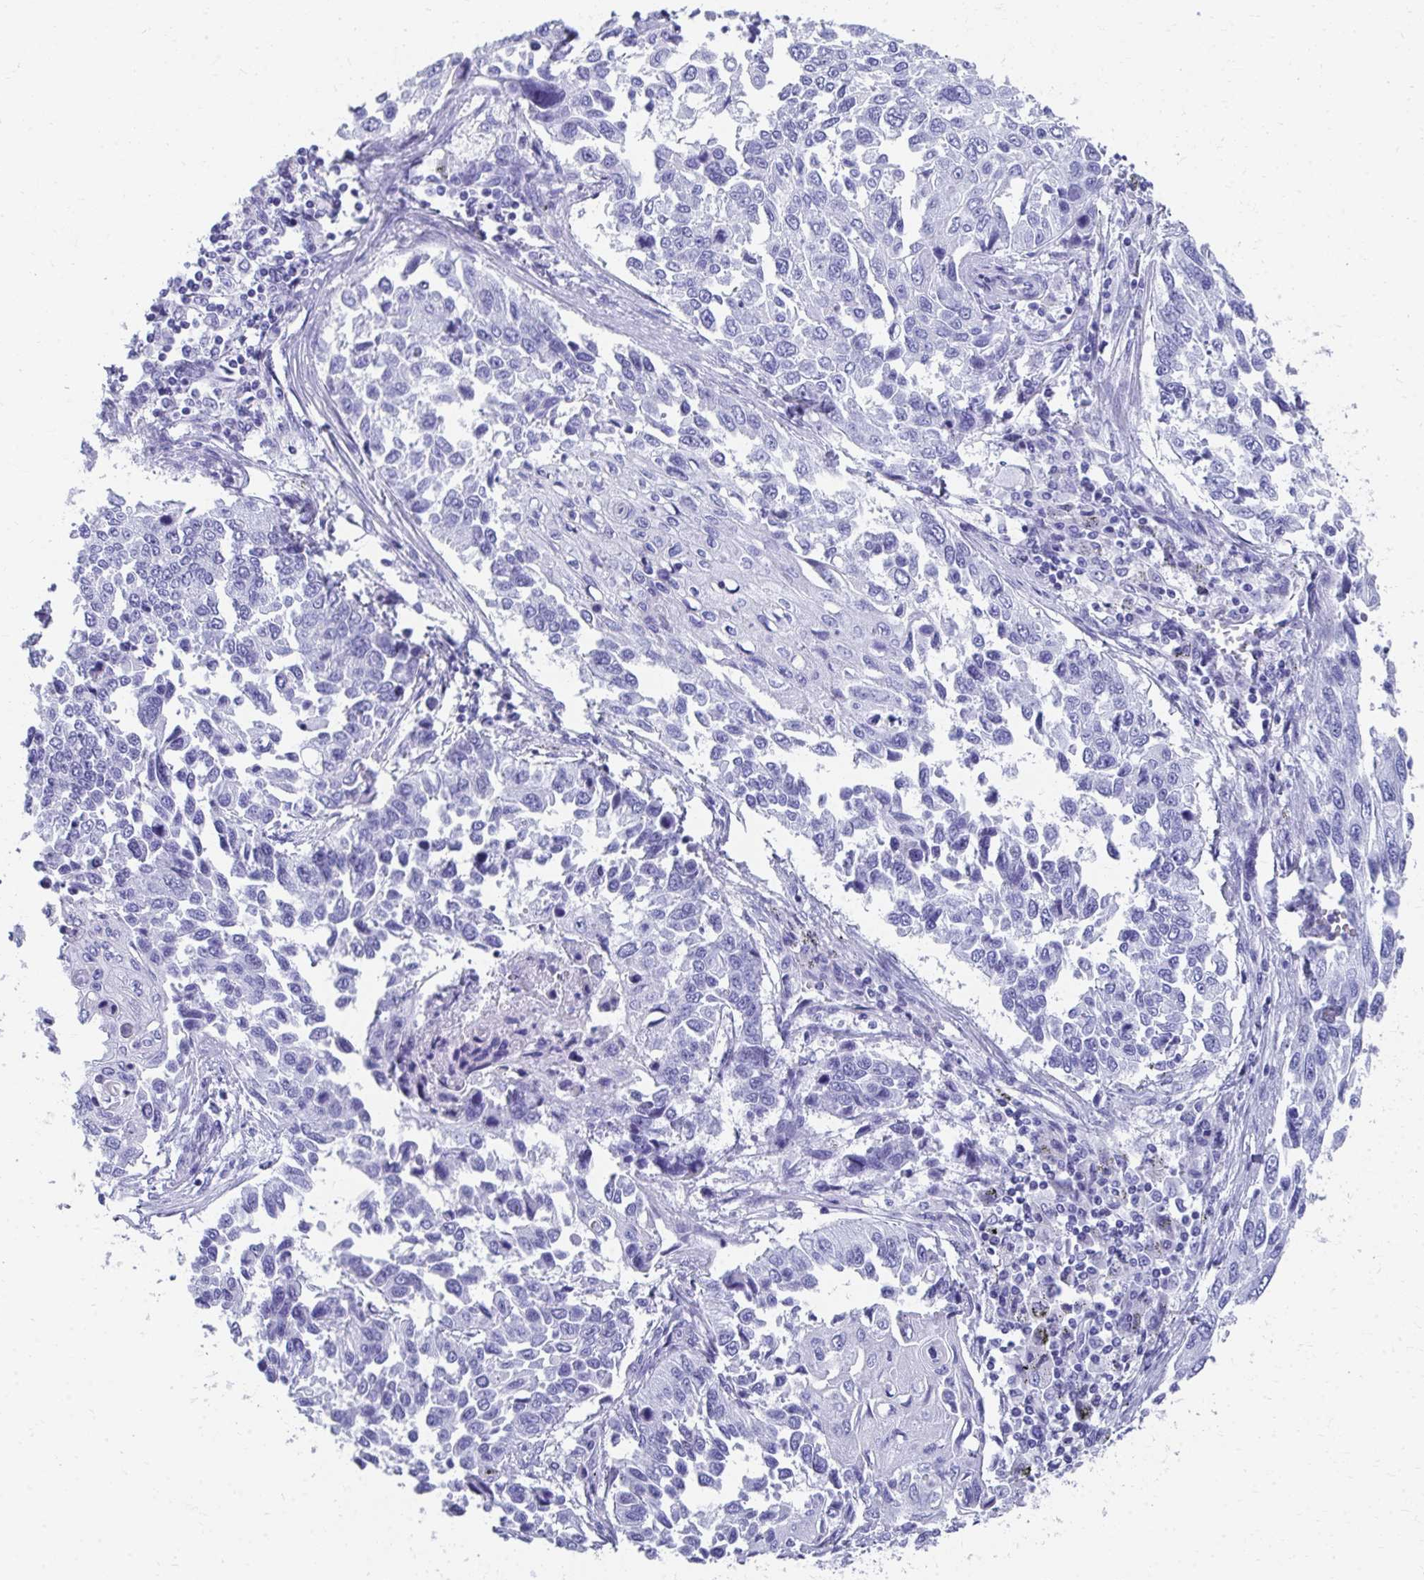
{"staining": {"intensity": "negative", "quantity": "none", "location": "none"}, "tissue": "lung cancer", "cell_type": "Tumor cells", "image_type": "cancer", "snomed": [{"axis": "morphology", "description": "Squamous cell carcinoma, NOS"}, {"axis": "topography", "description": "Lung"}], "caption": "High magnification brightfield microscopy of lung squamous cell carcinoma stained with DAB (brown) and counterstained with hematoxylin (blue): tumor cells show no significant staining. (DAB (3,3'-diaminobenzidine) immunohistochemistry (IHC), high magnification).", "gene": "HGD", "patient": {"sex": "male", "age": 62}}